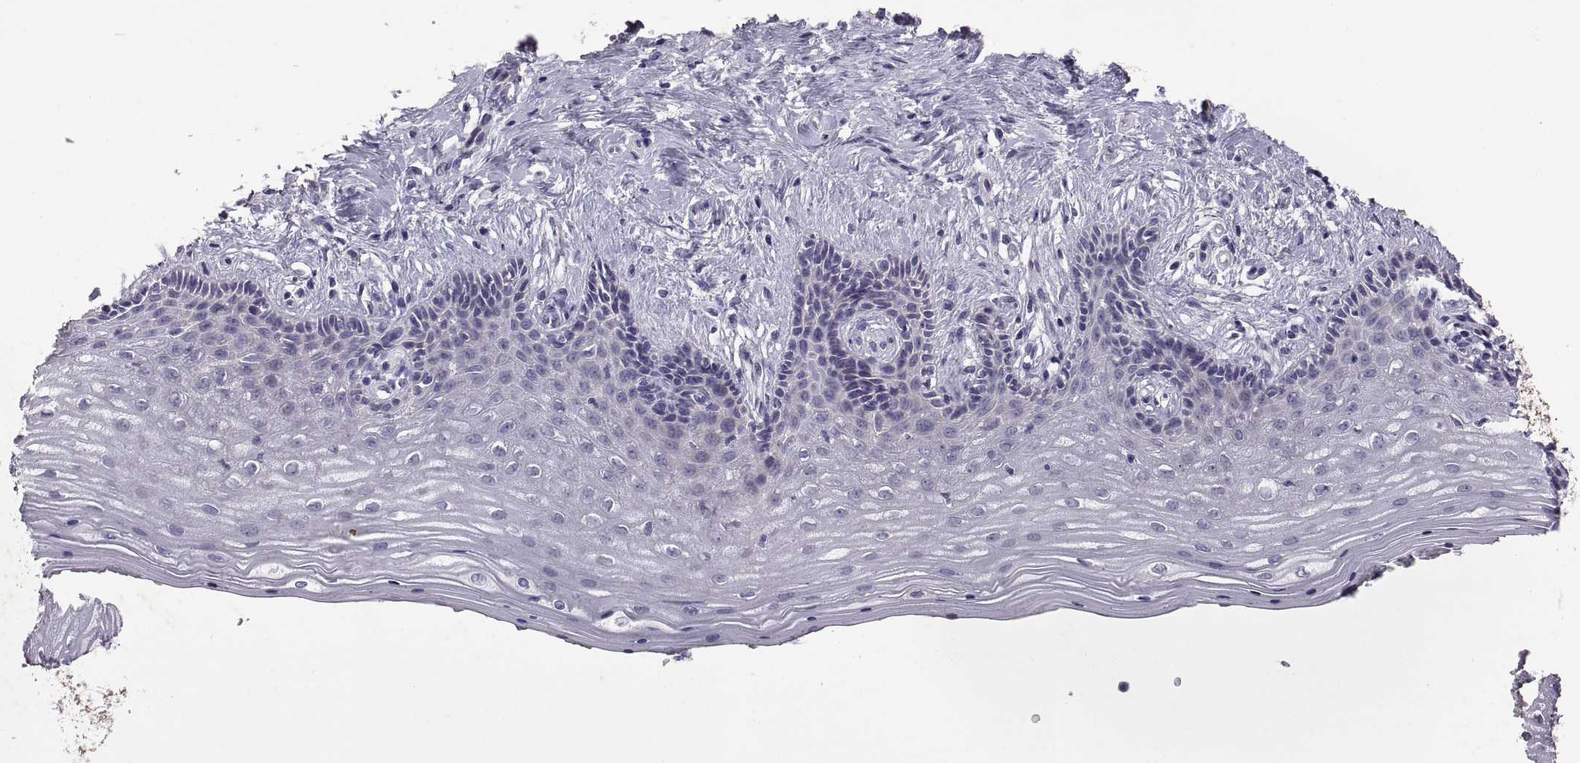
{"staining": {"intensity": "negative", "quantity": "none", "location": "none"}, "tissue": "vagina", "cell_type": "Squamous epithelial cells", "image_type": "normal", "snomed": [{"axis": "morphology", "description": "Normal tissue, NOS"}, {"axis": "topography", "description": "Vagina"}], "caption": "Image shows no significant protein positivity in squamous epithelial cells of benign vagina. (DAB immunohistochemistry, high magnification).", "gene": "DEFB136", "patient": {"sex": "female", "age": 45}}